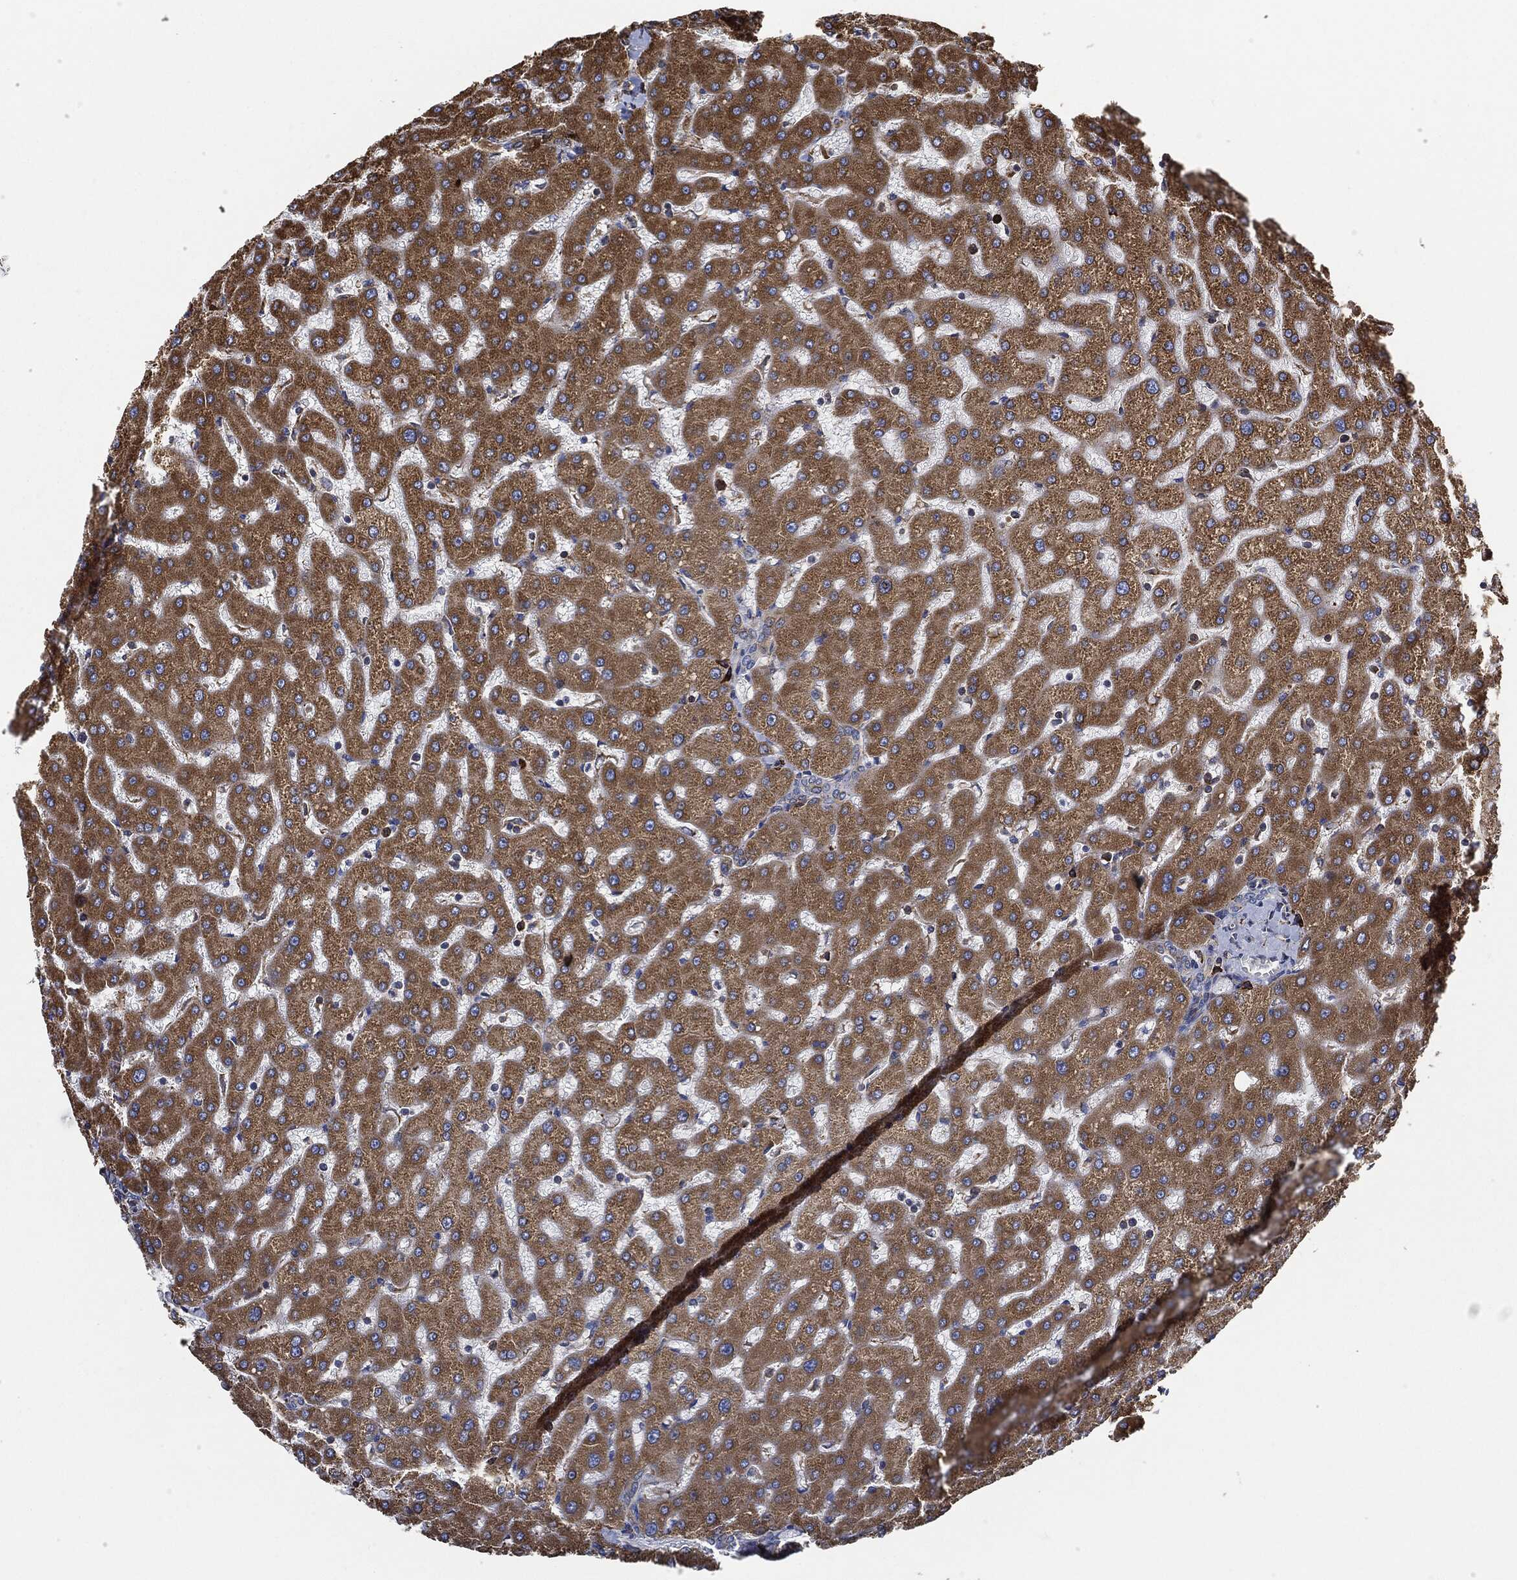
{"staining": {"intensity": "negative", "quantity": "none", "location": "none"}, "tissue": "liver", "cell_type": "Cholangiocytes", "image_type": "normal", "snomed": [{"axis": "morphology", "description": "Normal tissue, NOS"}, {"axis": "topography", "description": "Liver"}], "caption": "Micrograph shows no protein staining in cholangiocytes of normal liver.", "gene": "AMFR", "patient": {"sex": "female", "age": 50}}